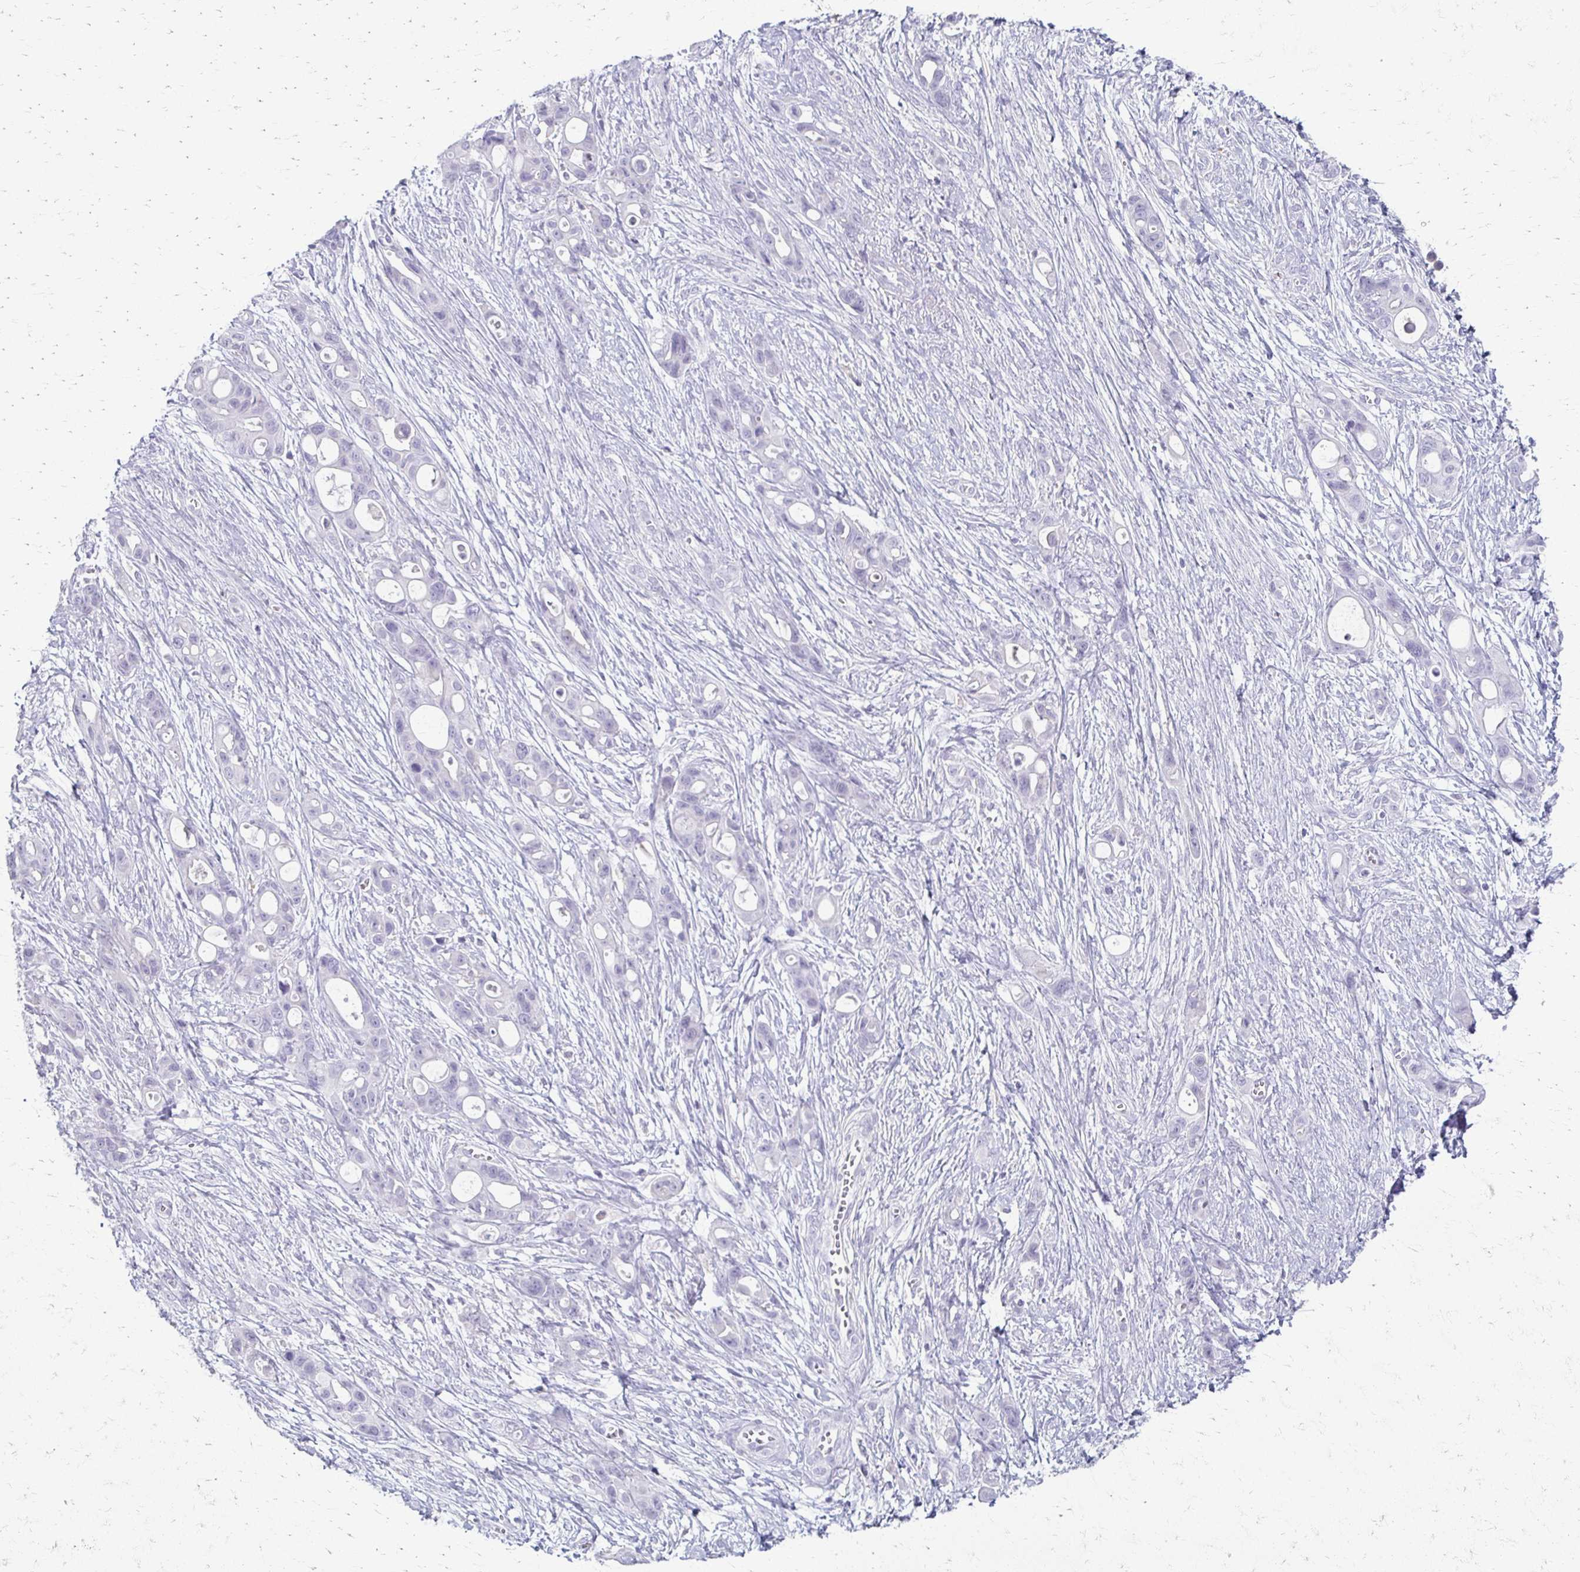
{"staining": {"intensity": "negative", "quantity": "none", "location": "none"}, "tissue": "ovarian cancer", "cell_type": "Tumor cells", "image_type": "cancer", "snomed": [{"axis": "morphology", "description": "Cystadenocarcinoma, mucinous, NOS"}, {"axis": "topography", "description": "Ovary"}], "caption": "Tumor cells show no significant protein positivity in ovarian cancer (mucinous cystadenocarcinoma).", "gene": "FCGR2B", "patient": {"sex": "female", "age": 70}}